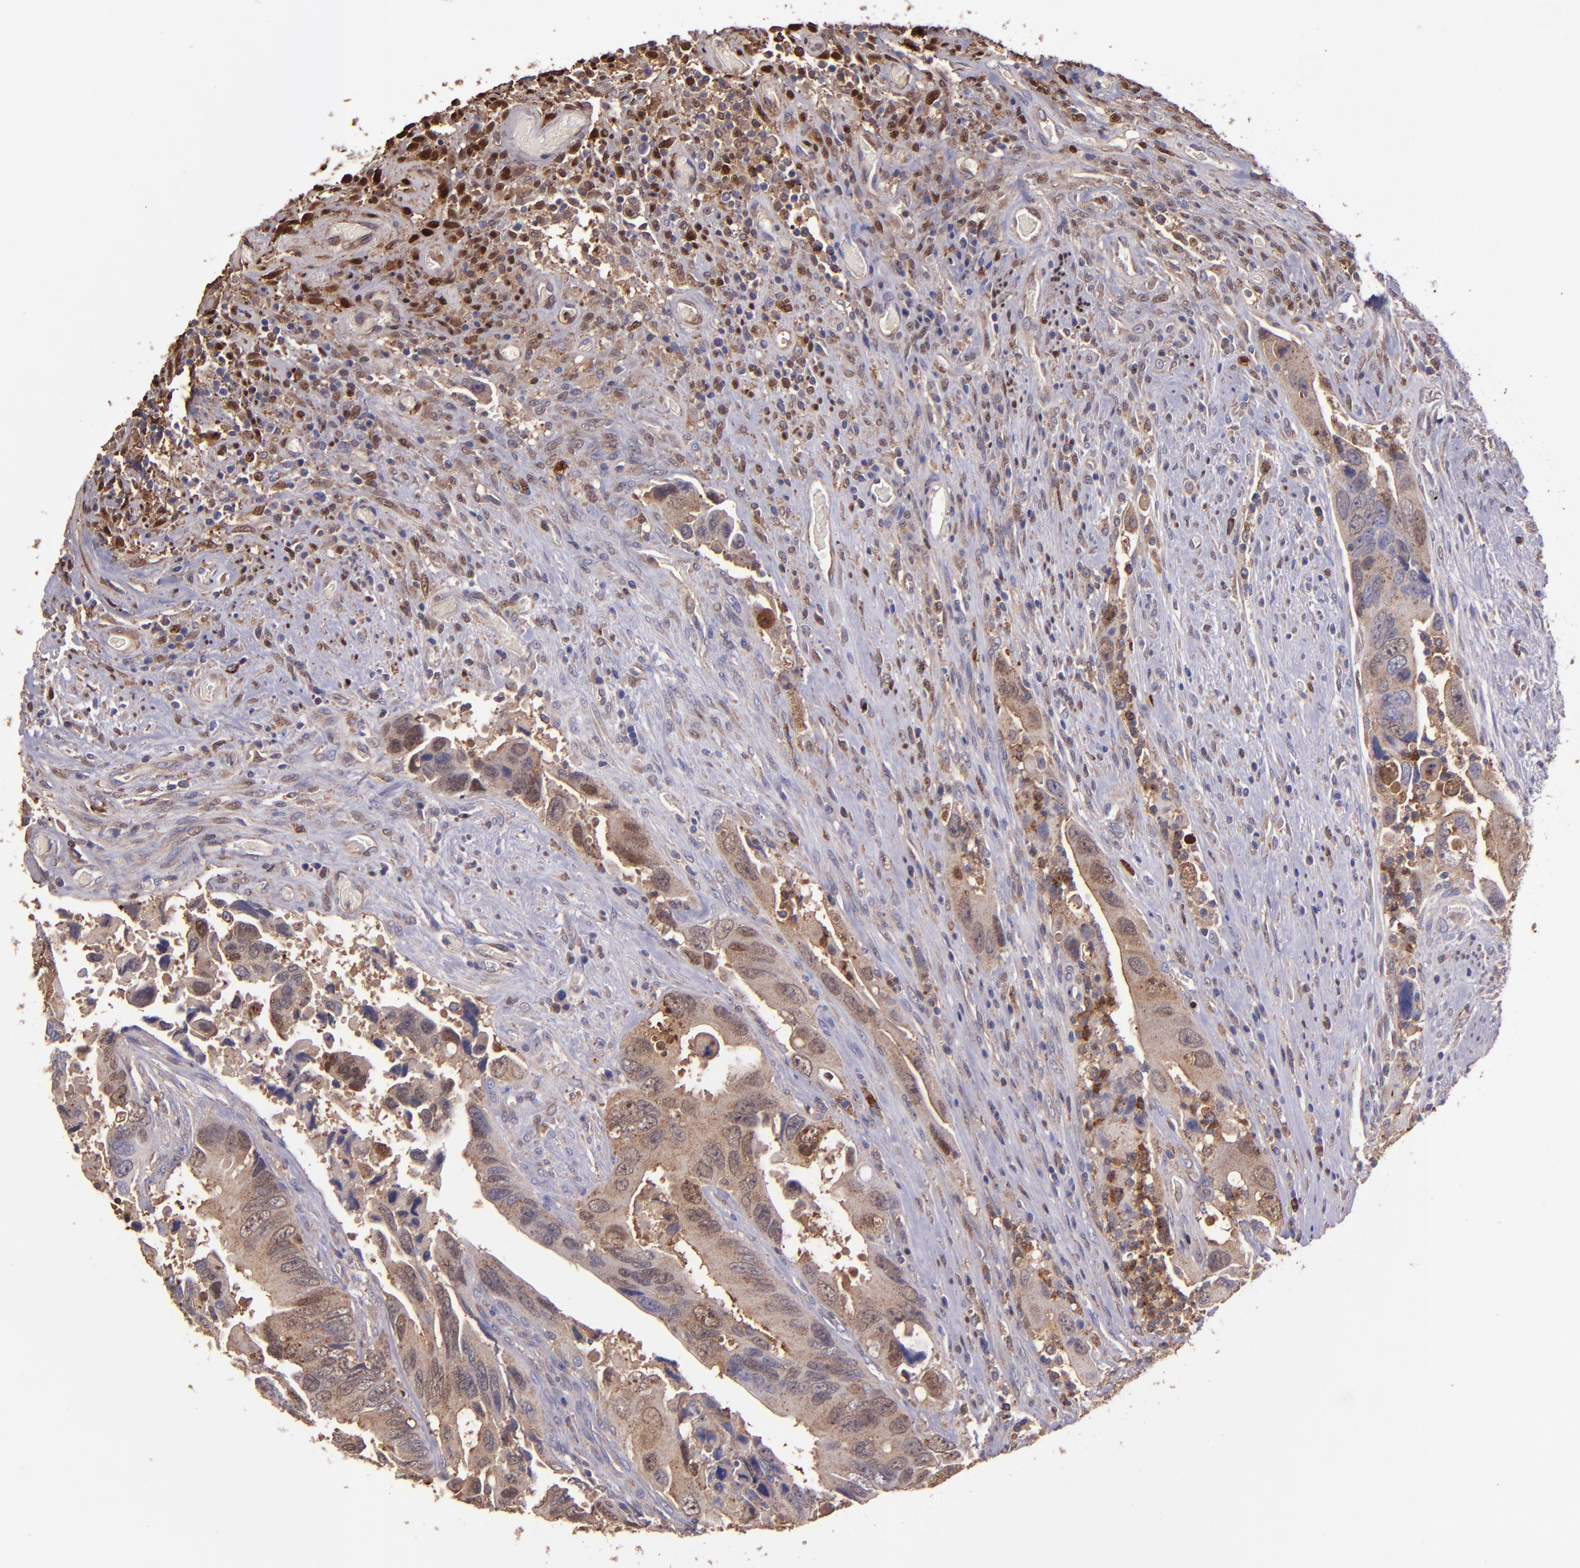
{"staining": {"intensity": "weak", "quantity": ">75%", "location": "cytoplasmic/membranous,nuclear"}, "tissue": "colorectal cancer", "cell_type": "Tumor cells", "image_type": "cancer", "snomed": [{"axis": "morphology", "description": "Adenocarcinoma, NOS"}, {"axis": "topography", "description": "Rectum"}], "caption": "Adenocarcinoma (colorectal) stained for a protein exhibits weak cytoplasmic/membranous and nuclear positivity in tumor cells.", "gene": "WASHC1", "patient": {"sex": "male", "age": 70}}